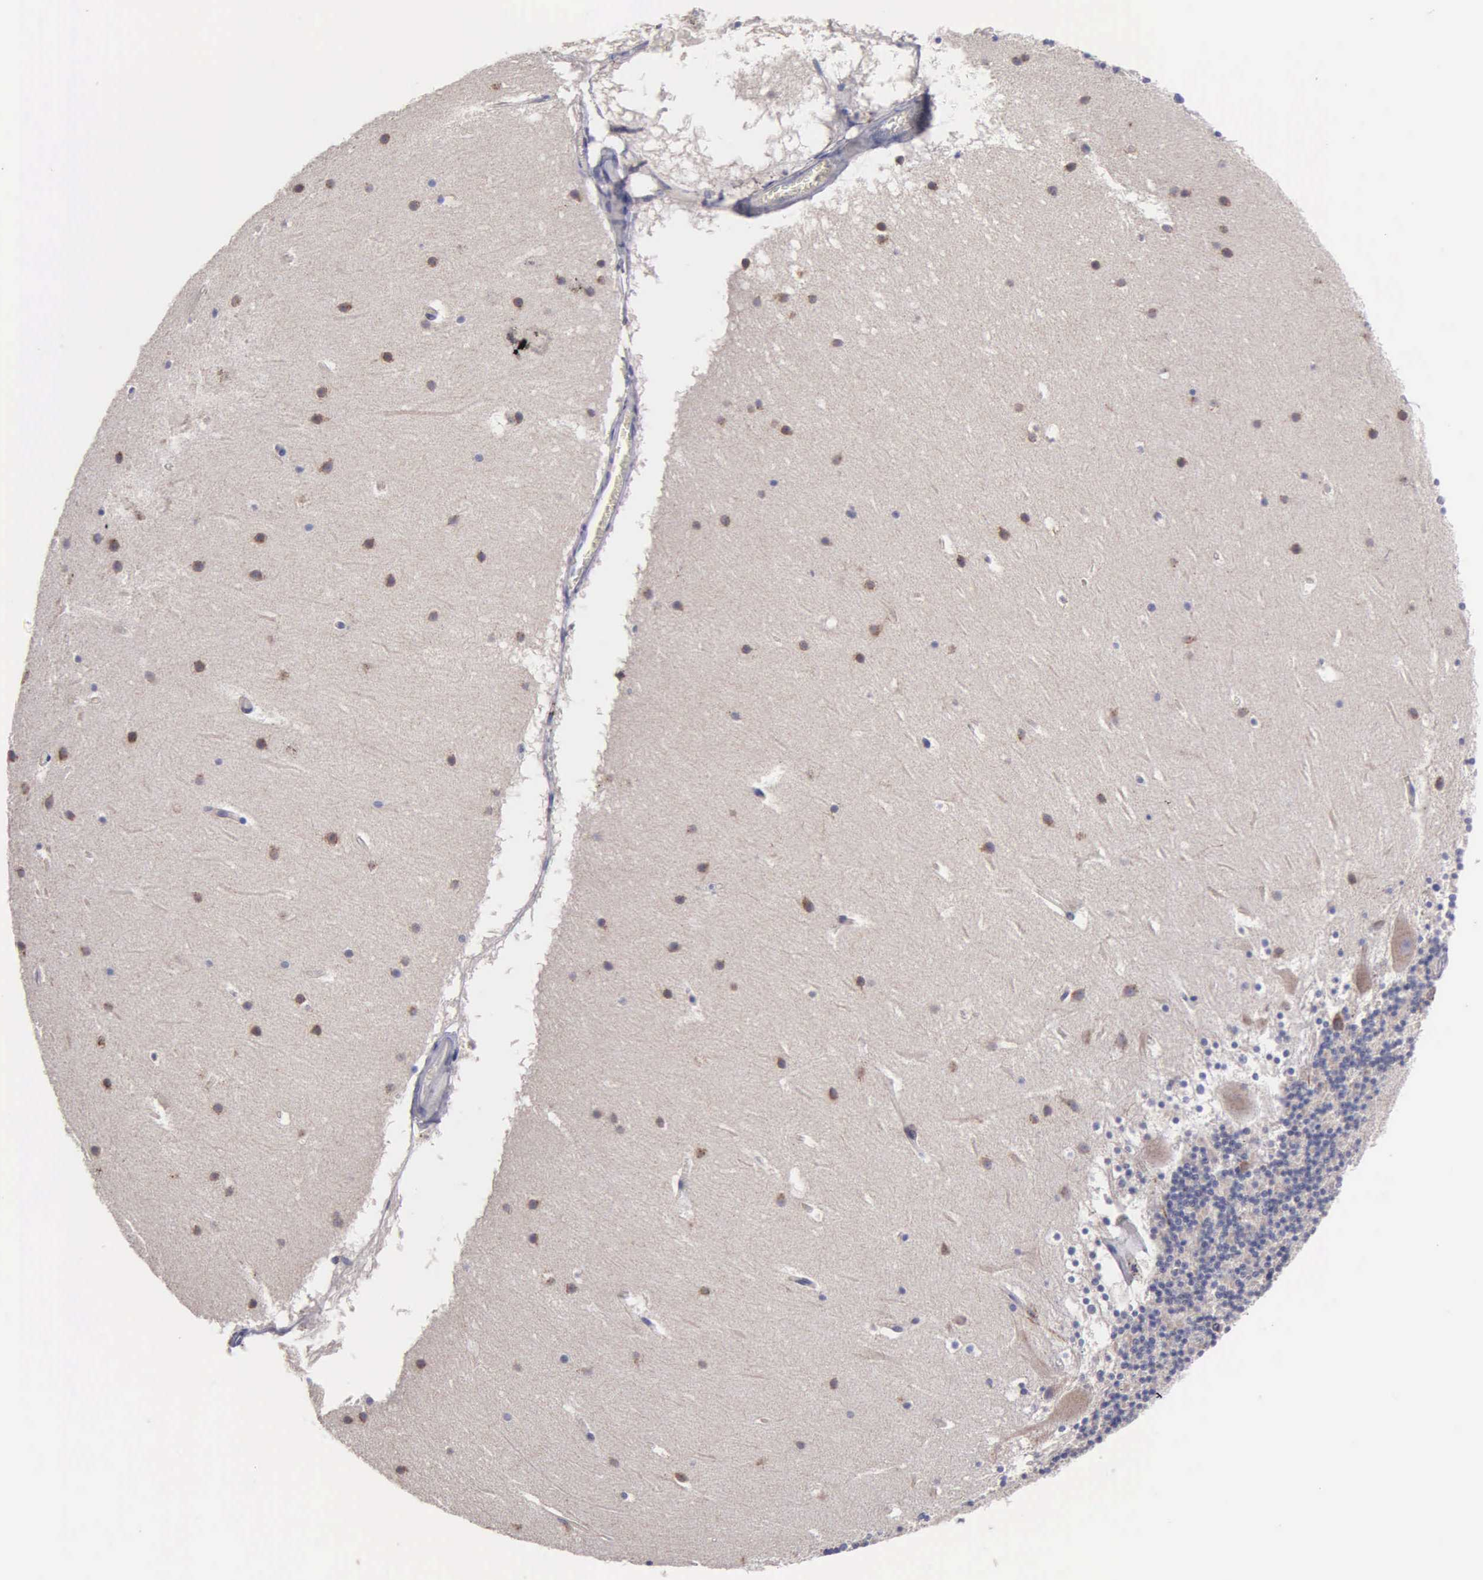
{"staining": {"intensity": "moderate", "quantity": "25%-75%", "location": "cytoplasmic/membranous"}, "tissue": "cerebellum", "cell_type": "Cells in granular layer", "image_type": "normal", "snomed": [{"axis": "morphology", "description": "Normal tissue, NOS"}, {"axis": "topography", "description": "Cerebellum"}], "caption": "IHC micrograph of benign cerebellum: cerebellum stained using immunohistochemistry (IHC) displays medium levels of moderate protein expression localized specifically in the cytoplasmic/membranous of cells in granular layer, appearing as a cytoplasmic/membranous brown color.", "gene": "APP", "patient": {"sex": "male", "age": 45}}